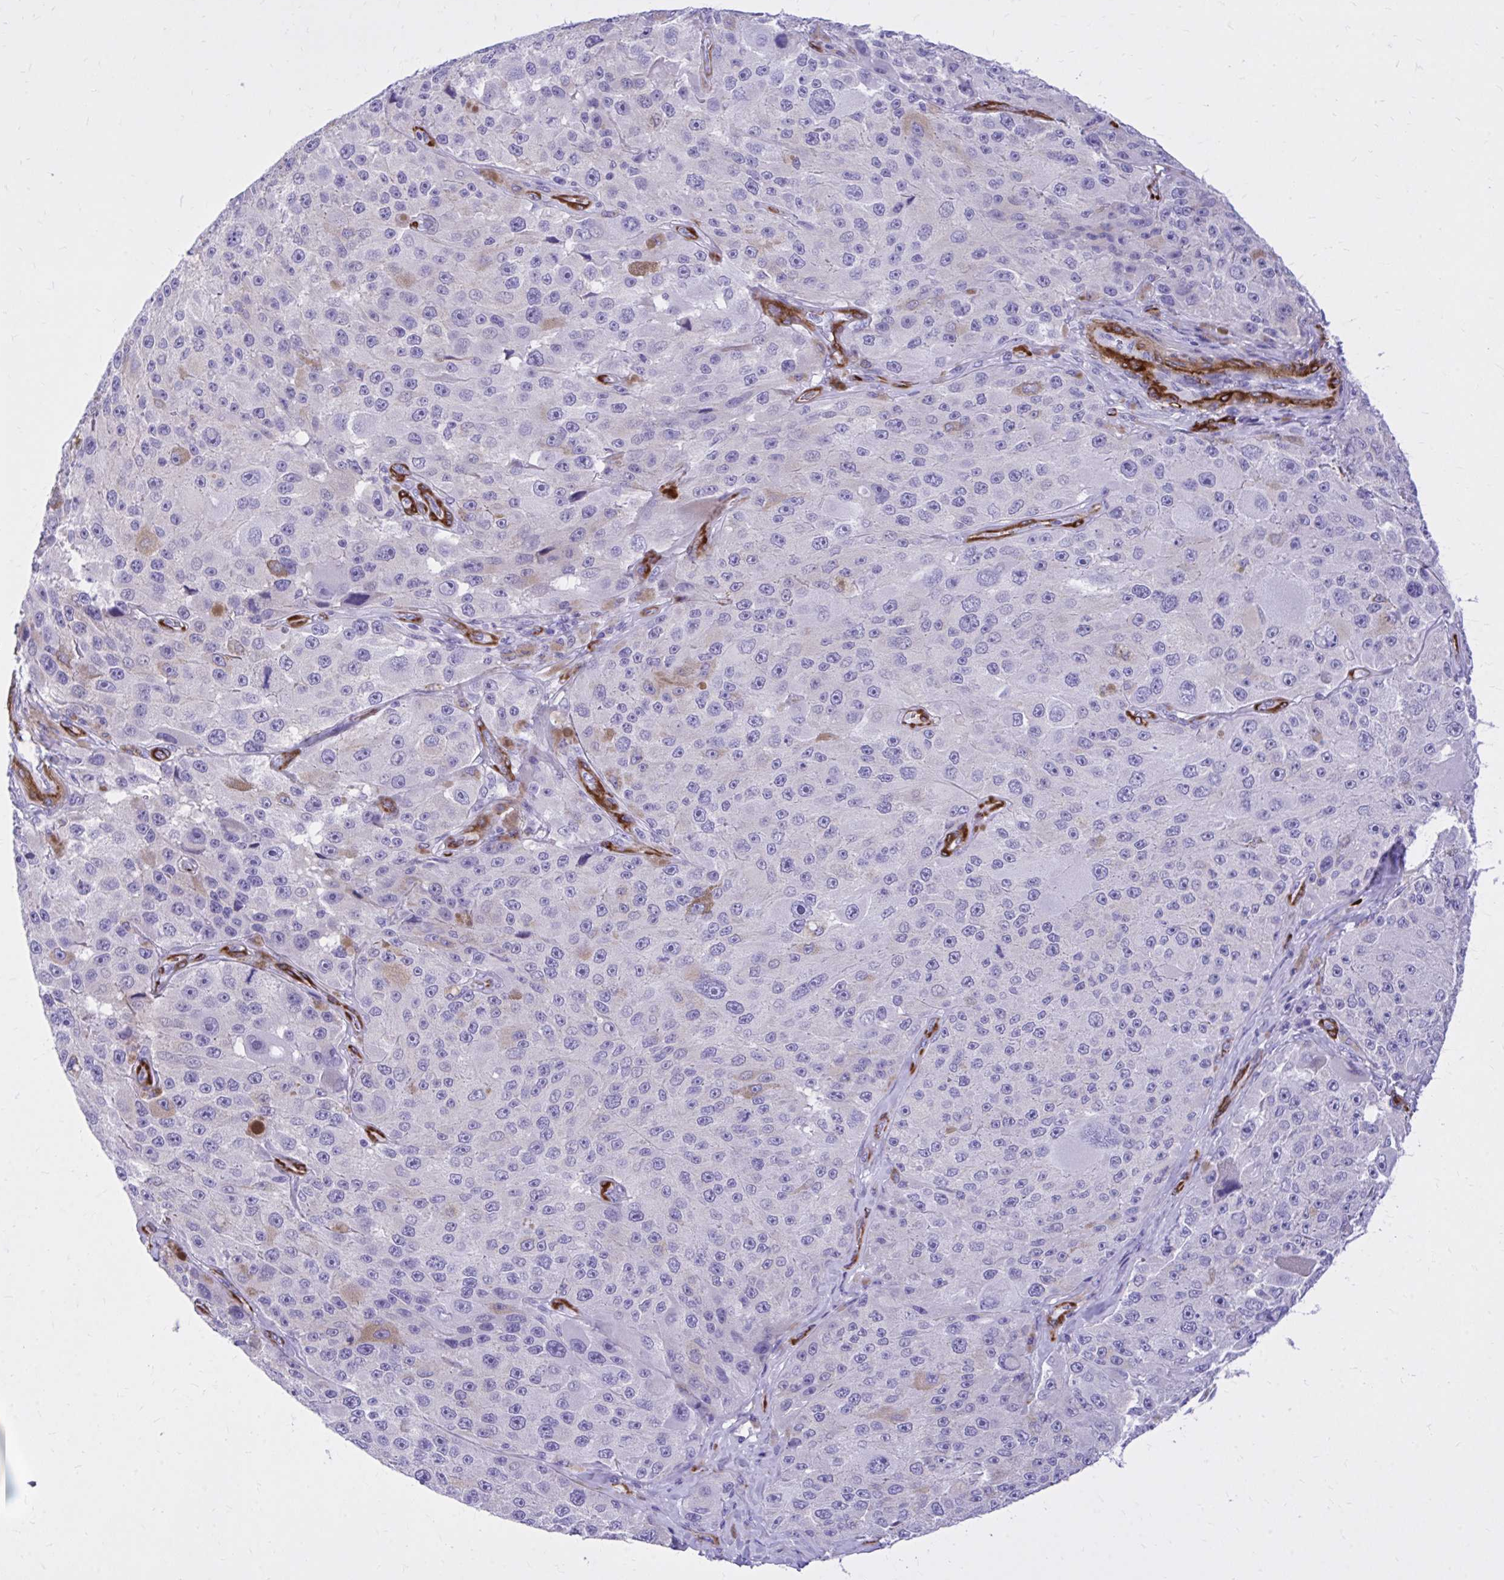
{"staining": {"intensity": "negative", "quantity": "none", "location": "none"}, "tissue": "melanoma", "cell_type": "Tumor cells", "image_type": "cancer", "snomed": [{"axis": "morphology", "description": "Malignant melanoma, Metastatic site"}, {"axis": "topography", "description": "Lymph node"}], "caption": "IHC image of malignant melanoma (metastatic site) stained for a protein (brown), which demonstrates no staining in tumor cells.", "gene": "EPB41L1", "patient": {"sex": "male", "age": 62}}